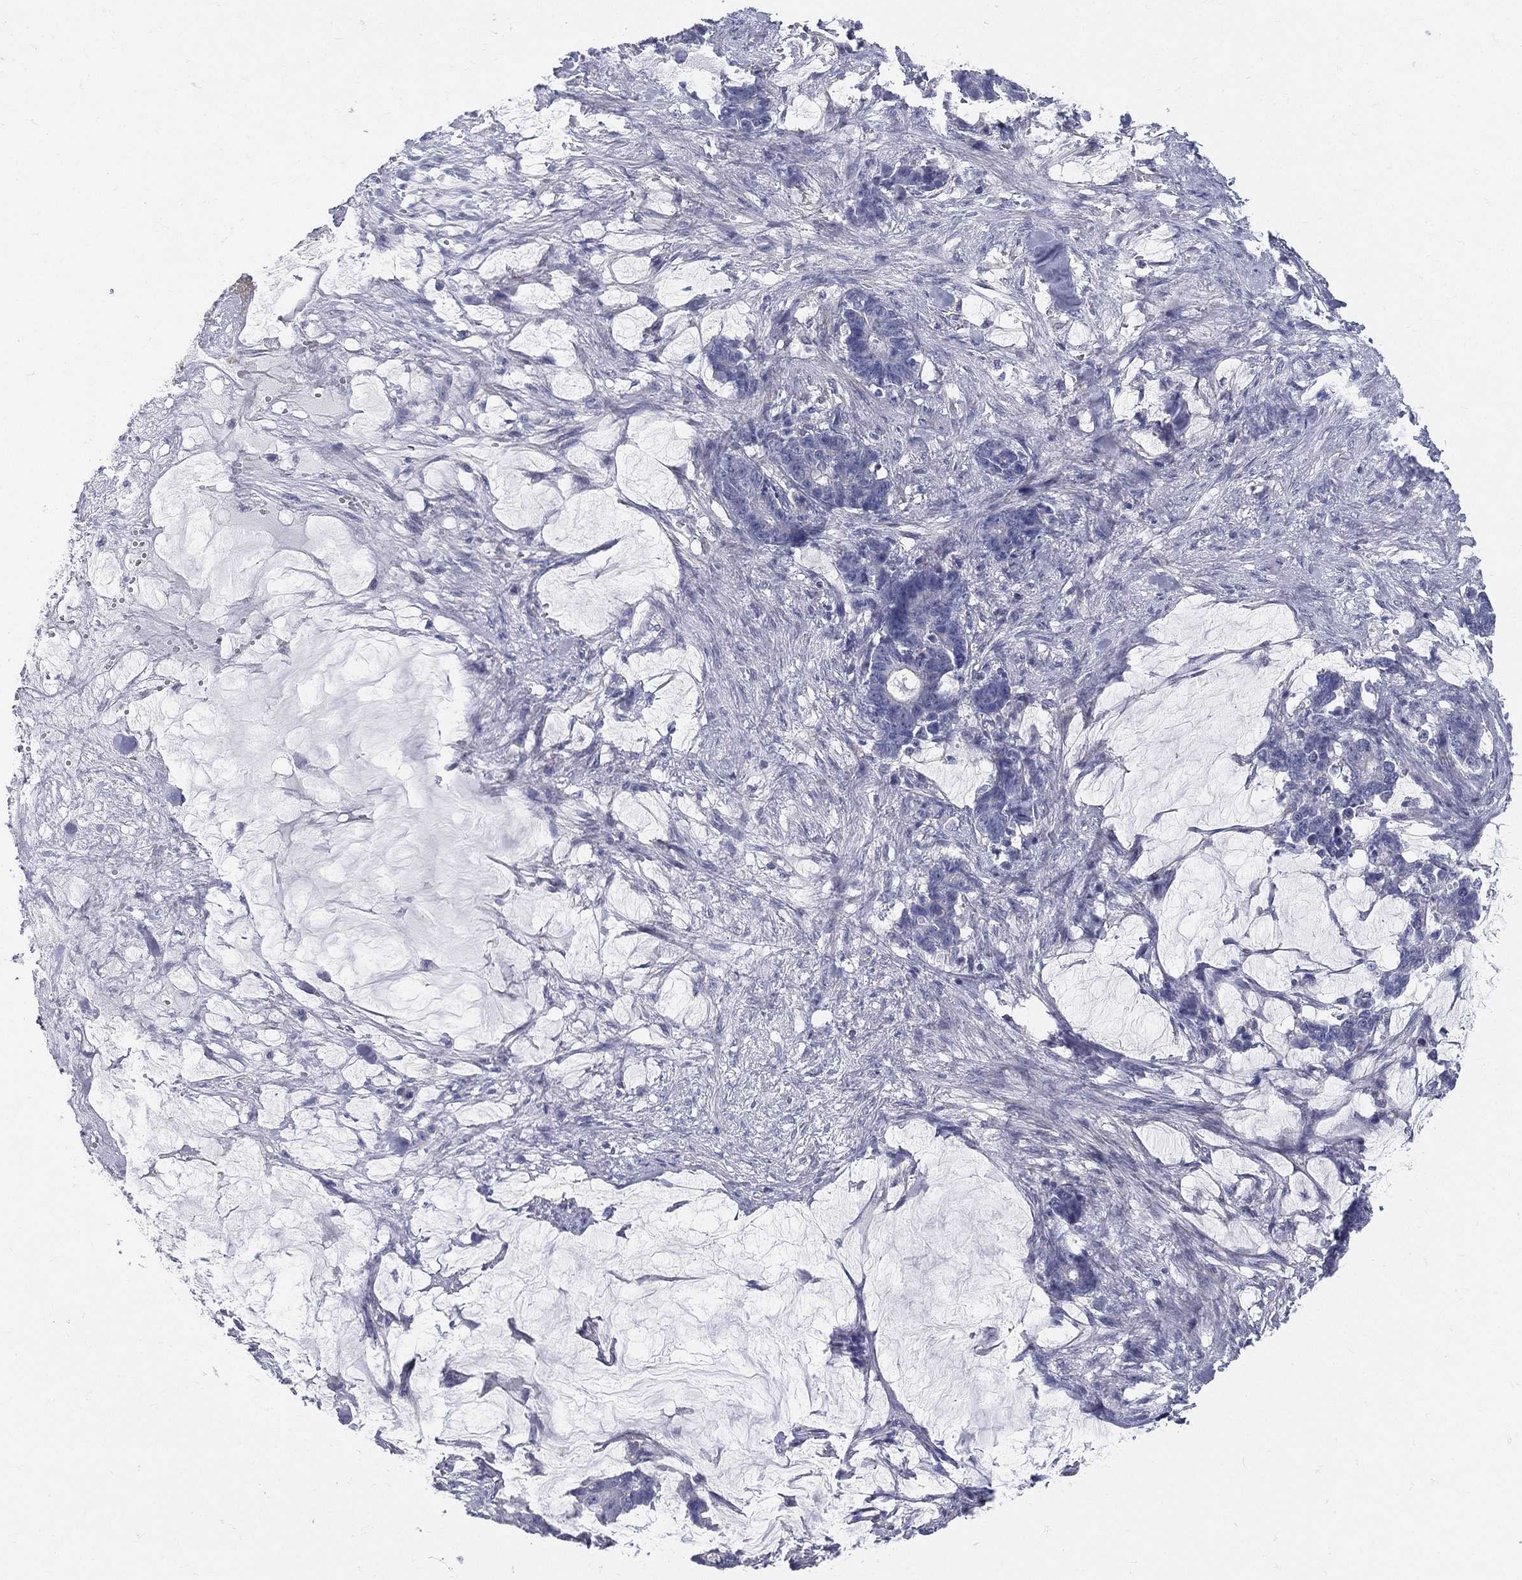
{"staining": {"intensity": "negative", "quantity": "none", "location": "none"}, "tissue": "stomach cancer", "cell_type": "Tumor cells", "image_type": "cancer", "snomed": [{"axis": "morphology", "description": "Normal tissue, NOS"}, {"axis": "morphology", "description": "Adenocarcinoma, NOS"}, {"axis": "topography", "description": "Stomach"}], "caption": "Immunohistochemistry photomicrograph of human stomach cancer (adenocarcinoma) stained for a protein (brown), which shows no staining in tumor cells.", "gene": "ETNPPL", "patient": {"sex": "female", "age": 64}}